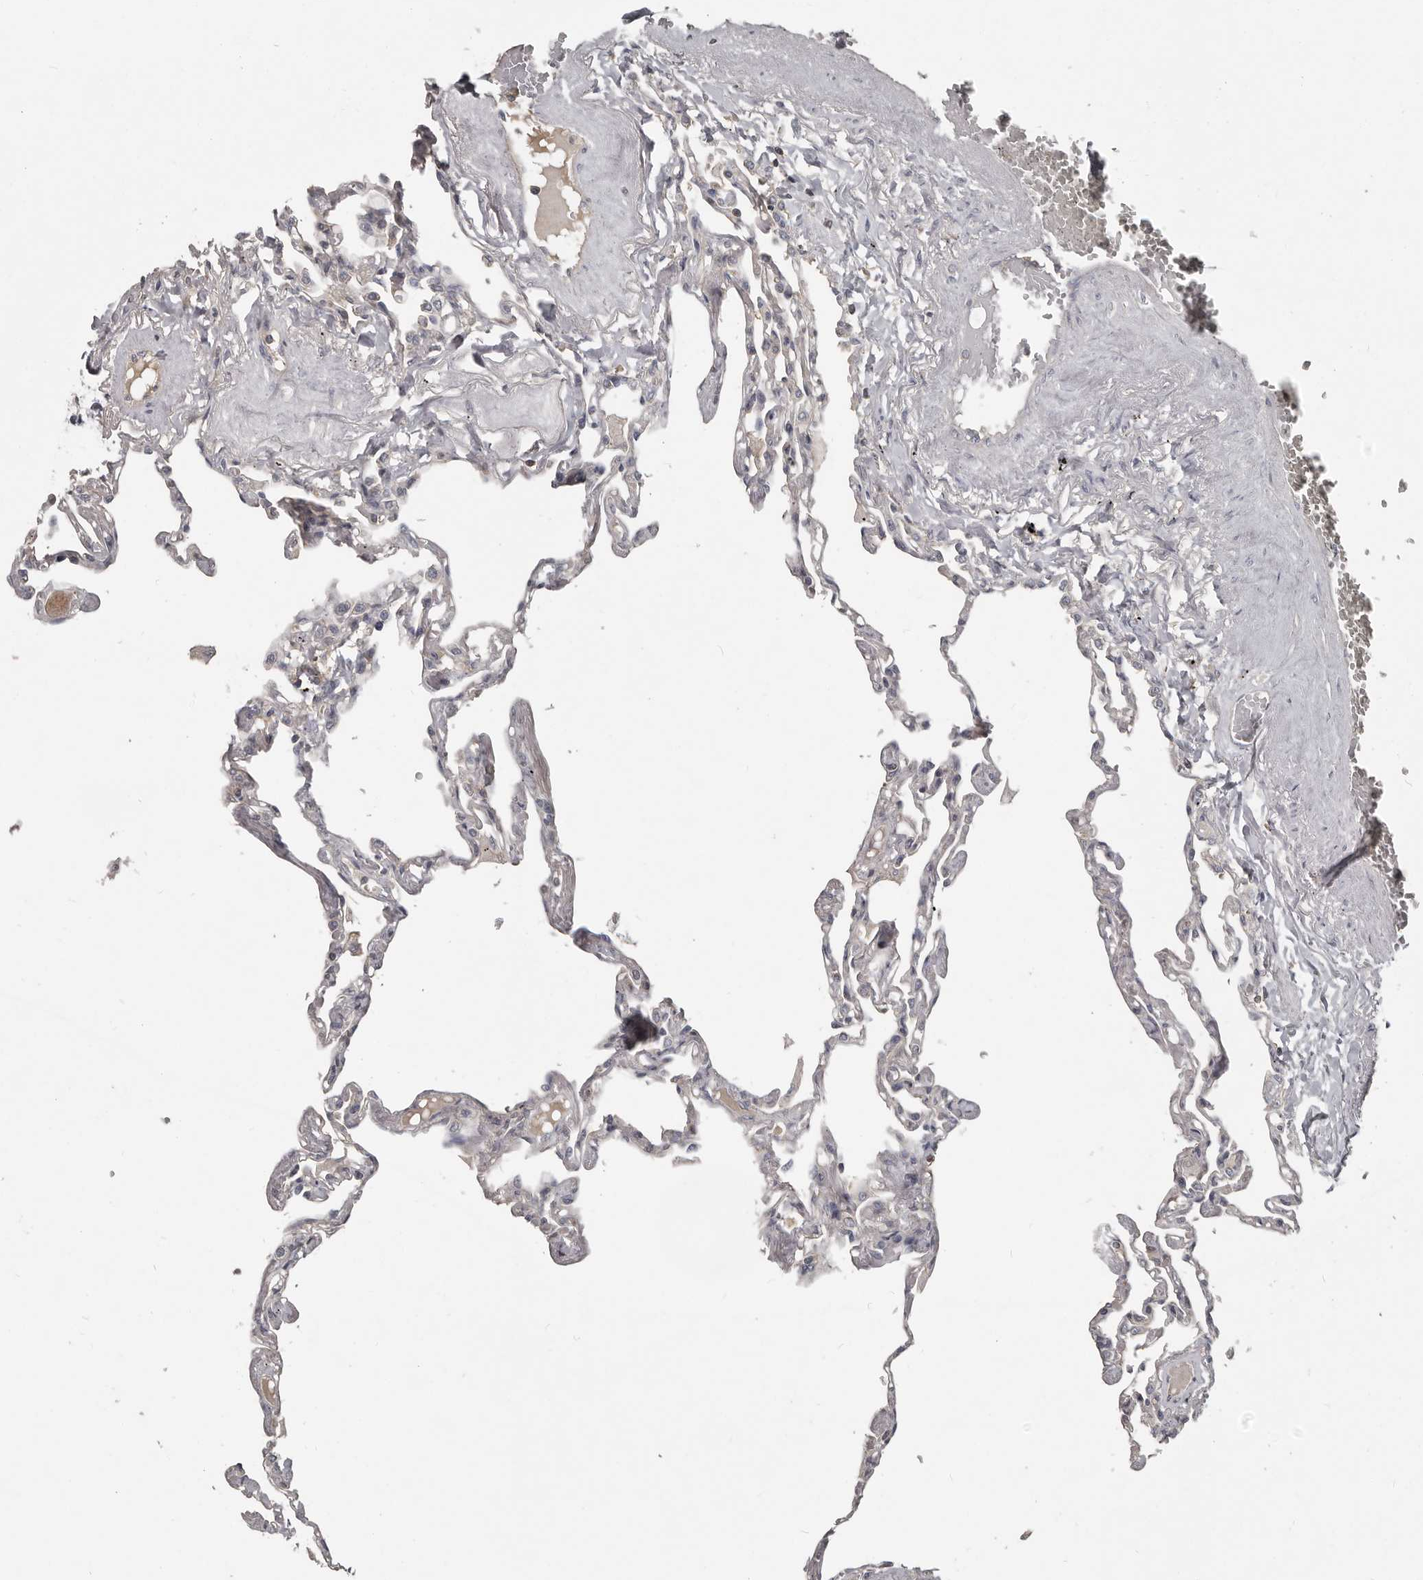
{"staining": {"intensity": "negative", "quantity": "none", "location": "none"}, "tissue": "lung", "cell_type": "Alveolar cells", "image_type": "normal", "snomed": [{"axis": "morphology", "description": "Normal tissue, NOS"}, {"axis": "topography", "description": "Lung"}], "caption": "This is an immunohistochemistry image of benign lung. There is no positivity in alveolar cells.", "gene": "CA6", "patient": {"sex": "female", "age": 67}}